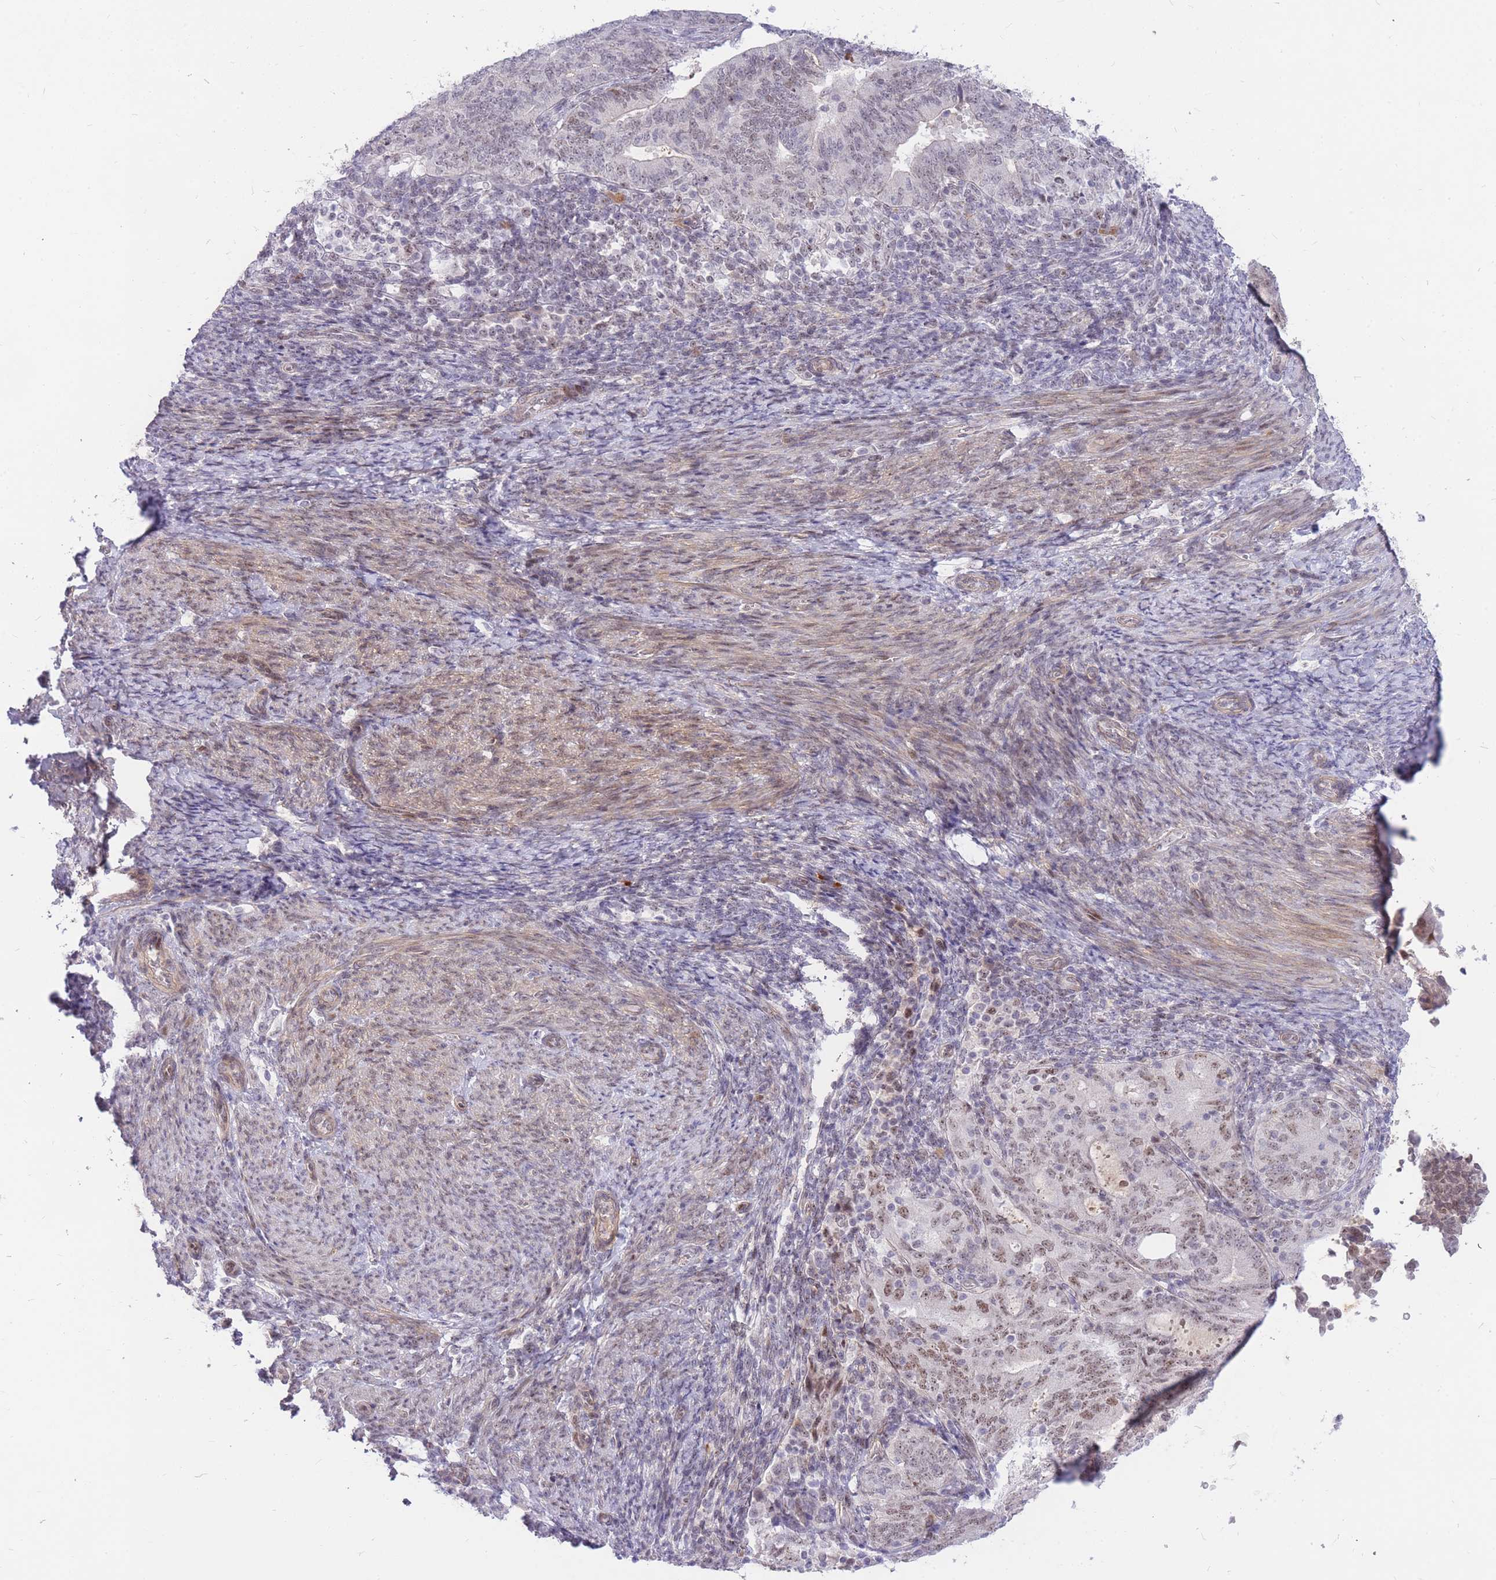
{"staining": {"intensity": "moderate", "quantity": ">75%", "location": "nuclear"}, "tissue": "endometrial cancer", "cell_type": "Tumor cells", "image_type": "cancer", "snomed": [{"axis": "morphology", "description": "Adenocarcinoma, NOS"}, {"axis": "topography", "description": "Endometrium"}], "caption": "About >75% of tumor cells in human adenocarcinoma (endometrial) show moderate nuclear protein expression as visualized by brown immunohistochemical staining.", "gene": "TLE2", "patient": {"sex": "female", "age": 70}}